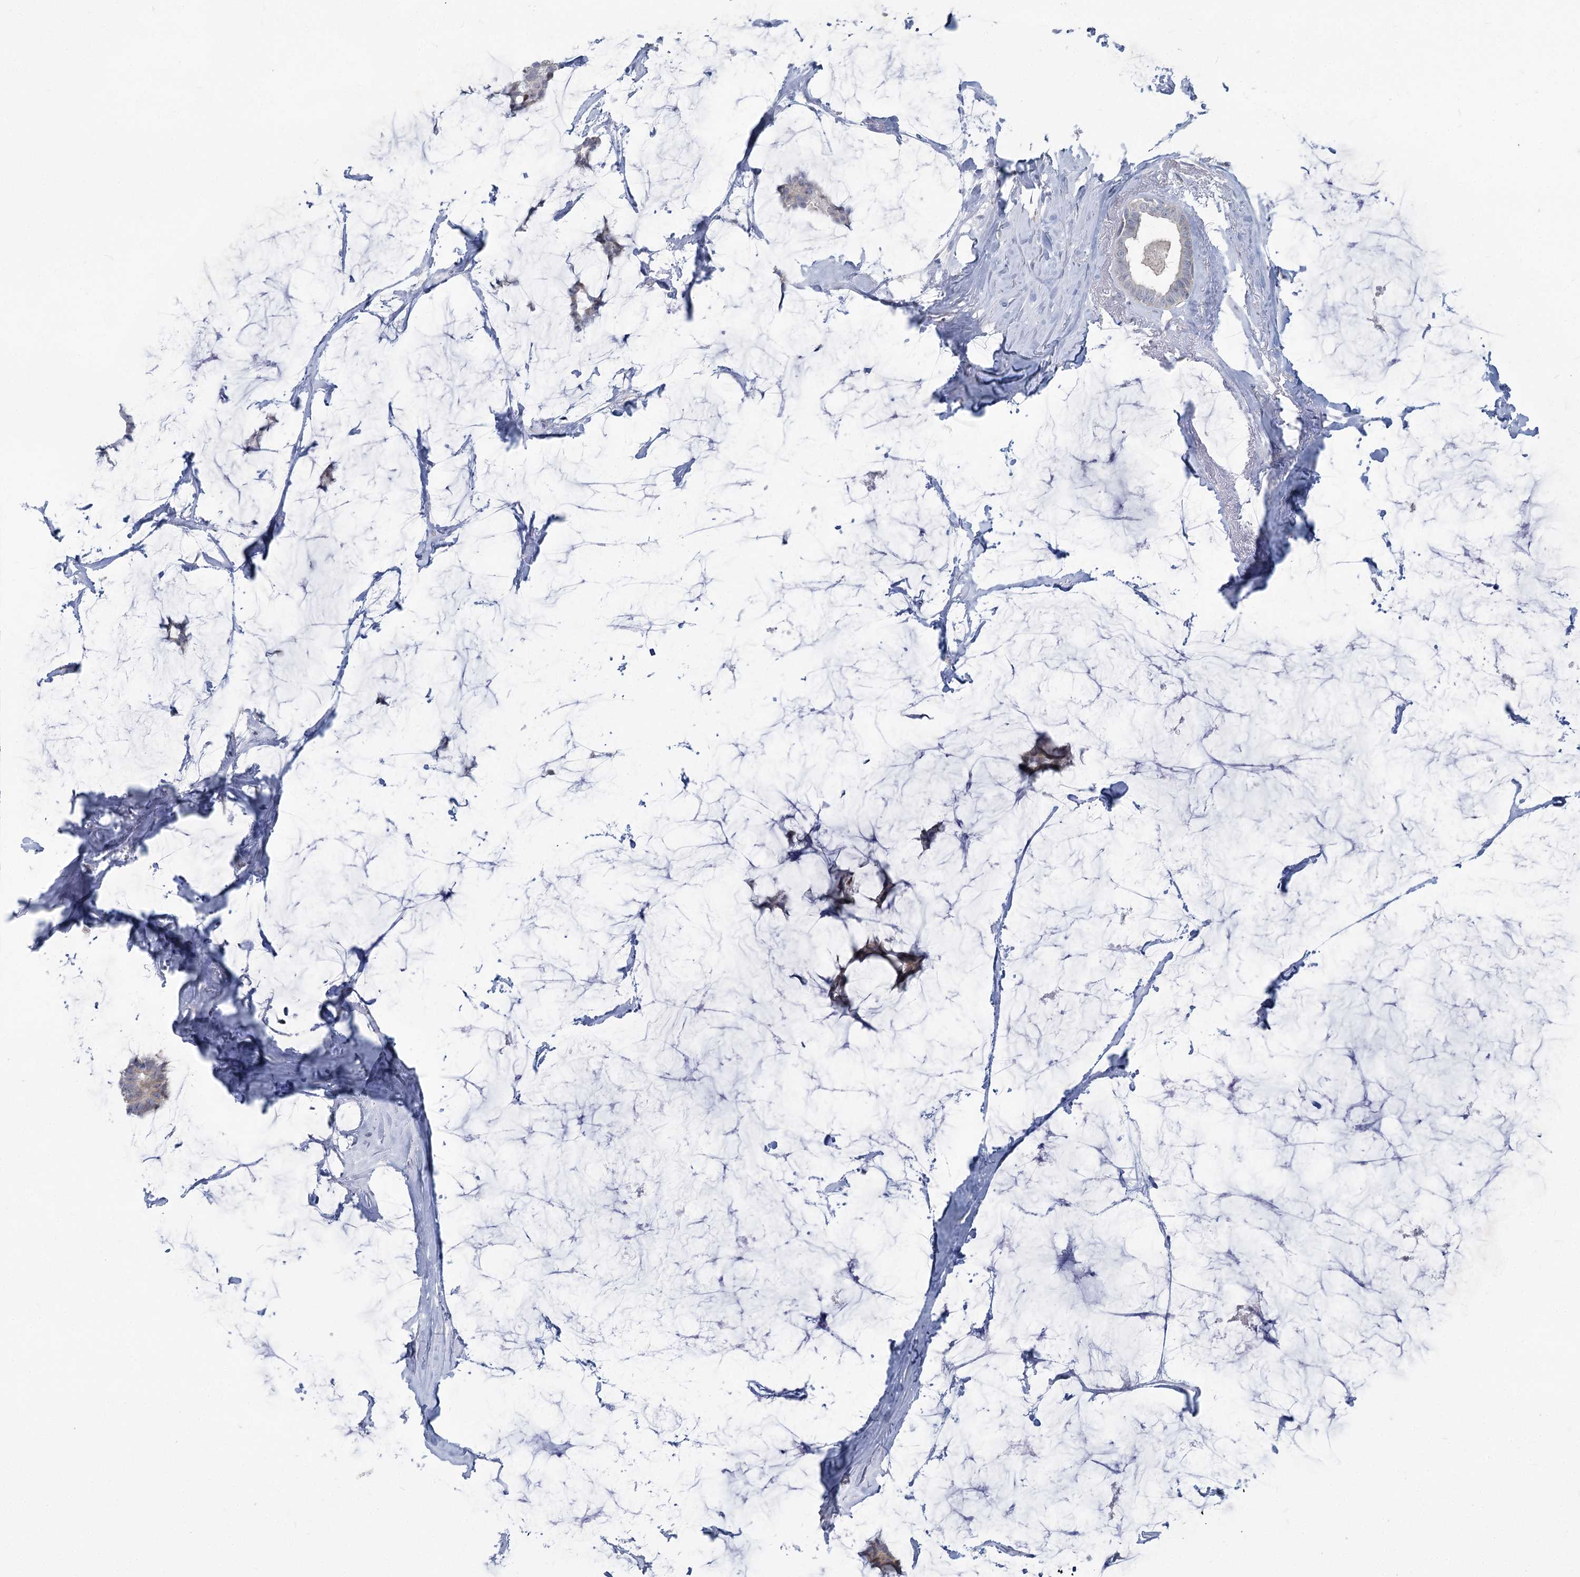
{"staining": {"intensity": "weak", "quantity": "<25%", "location": "cytoplasmic/membranous"}, "tissue": "breast cancer", "cell_type": "Tumor cells", "image_type": "cancer", "snomed": [{"axis": "morphology", "description": "Duct carcinoma"}, {"axis": "topography", "description": "Breast"}], "caption": "The immunohistochemistry histopathology image has no significant positivity in tumor cells of breast cancer (intraductal carcinoma) tissue.", "gene": "ABITRAM", "patient": {"sex": "female", "age": 93}}